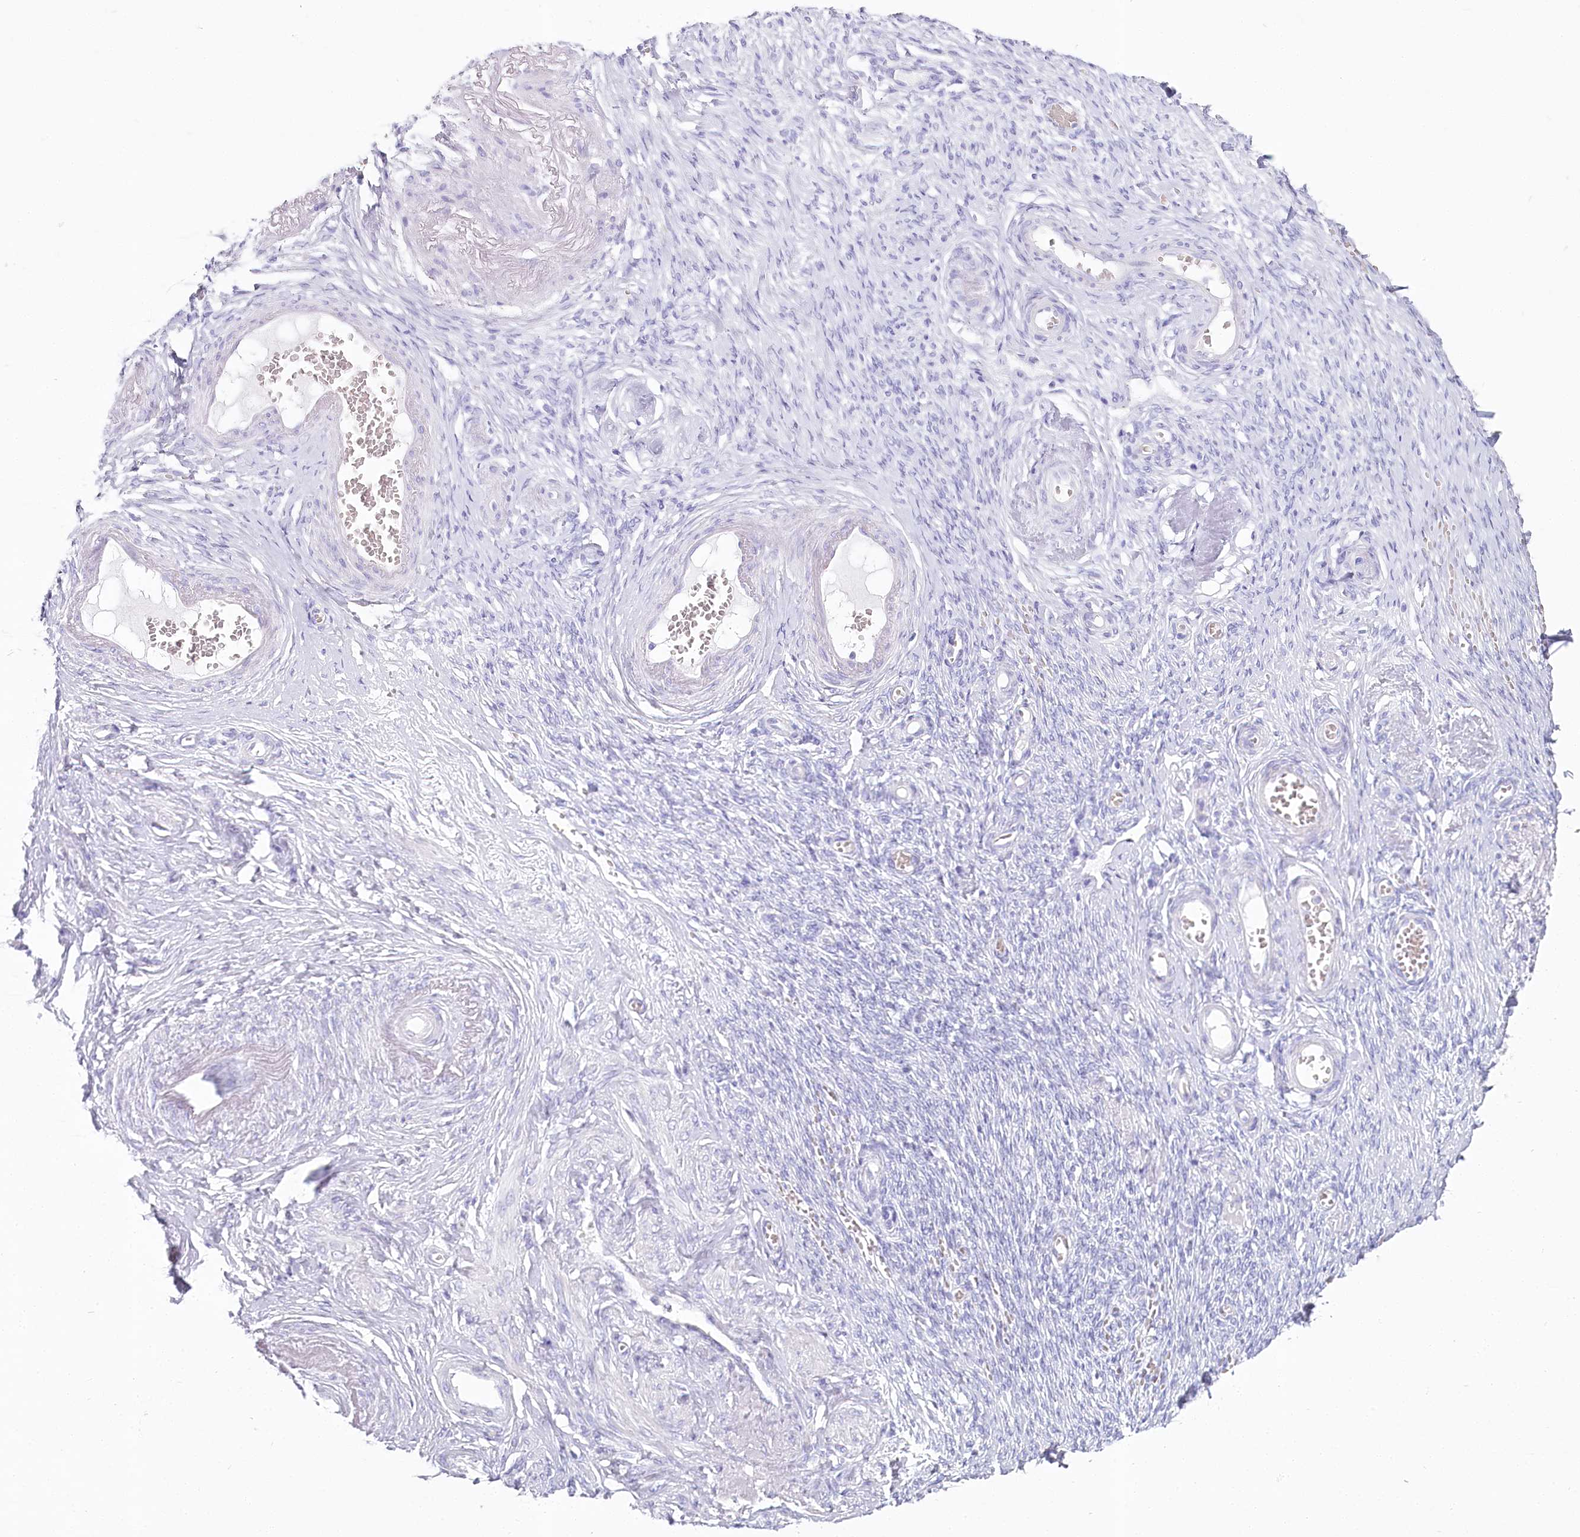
{"staining": {"intensity": "negative", "quantity": "none", "location": "none"}, "tissue": "adipose tissue", "cell_type": "Adipocytes", "image_type": "normal", "snomed": [{"axis": "morphology", "description": "Normal tissue, NOS"}, {"axis": "topography", "description": "Vascular tissue"}, {"axis": "topography", "description": "Fallopian tube"}, {"axis": "topography", "description": "Ovary"}], "caption": "Immunohistochemical staining of unremarkable human adipose tissue demonstrates no significant staining in adipocytes.", "gene": "IFIT5", "patient": {"sex": "female", "age": 67}}